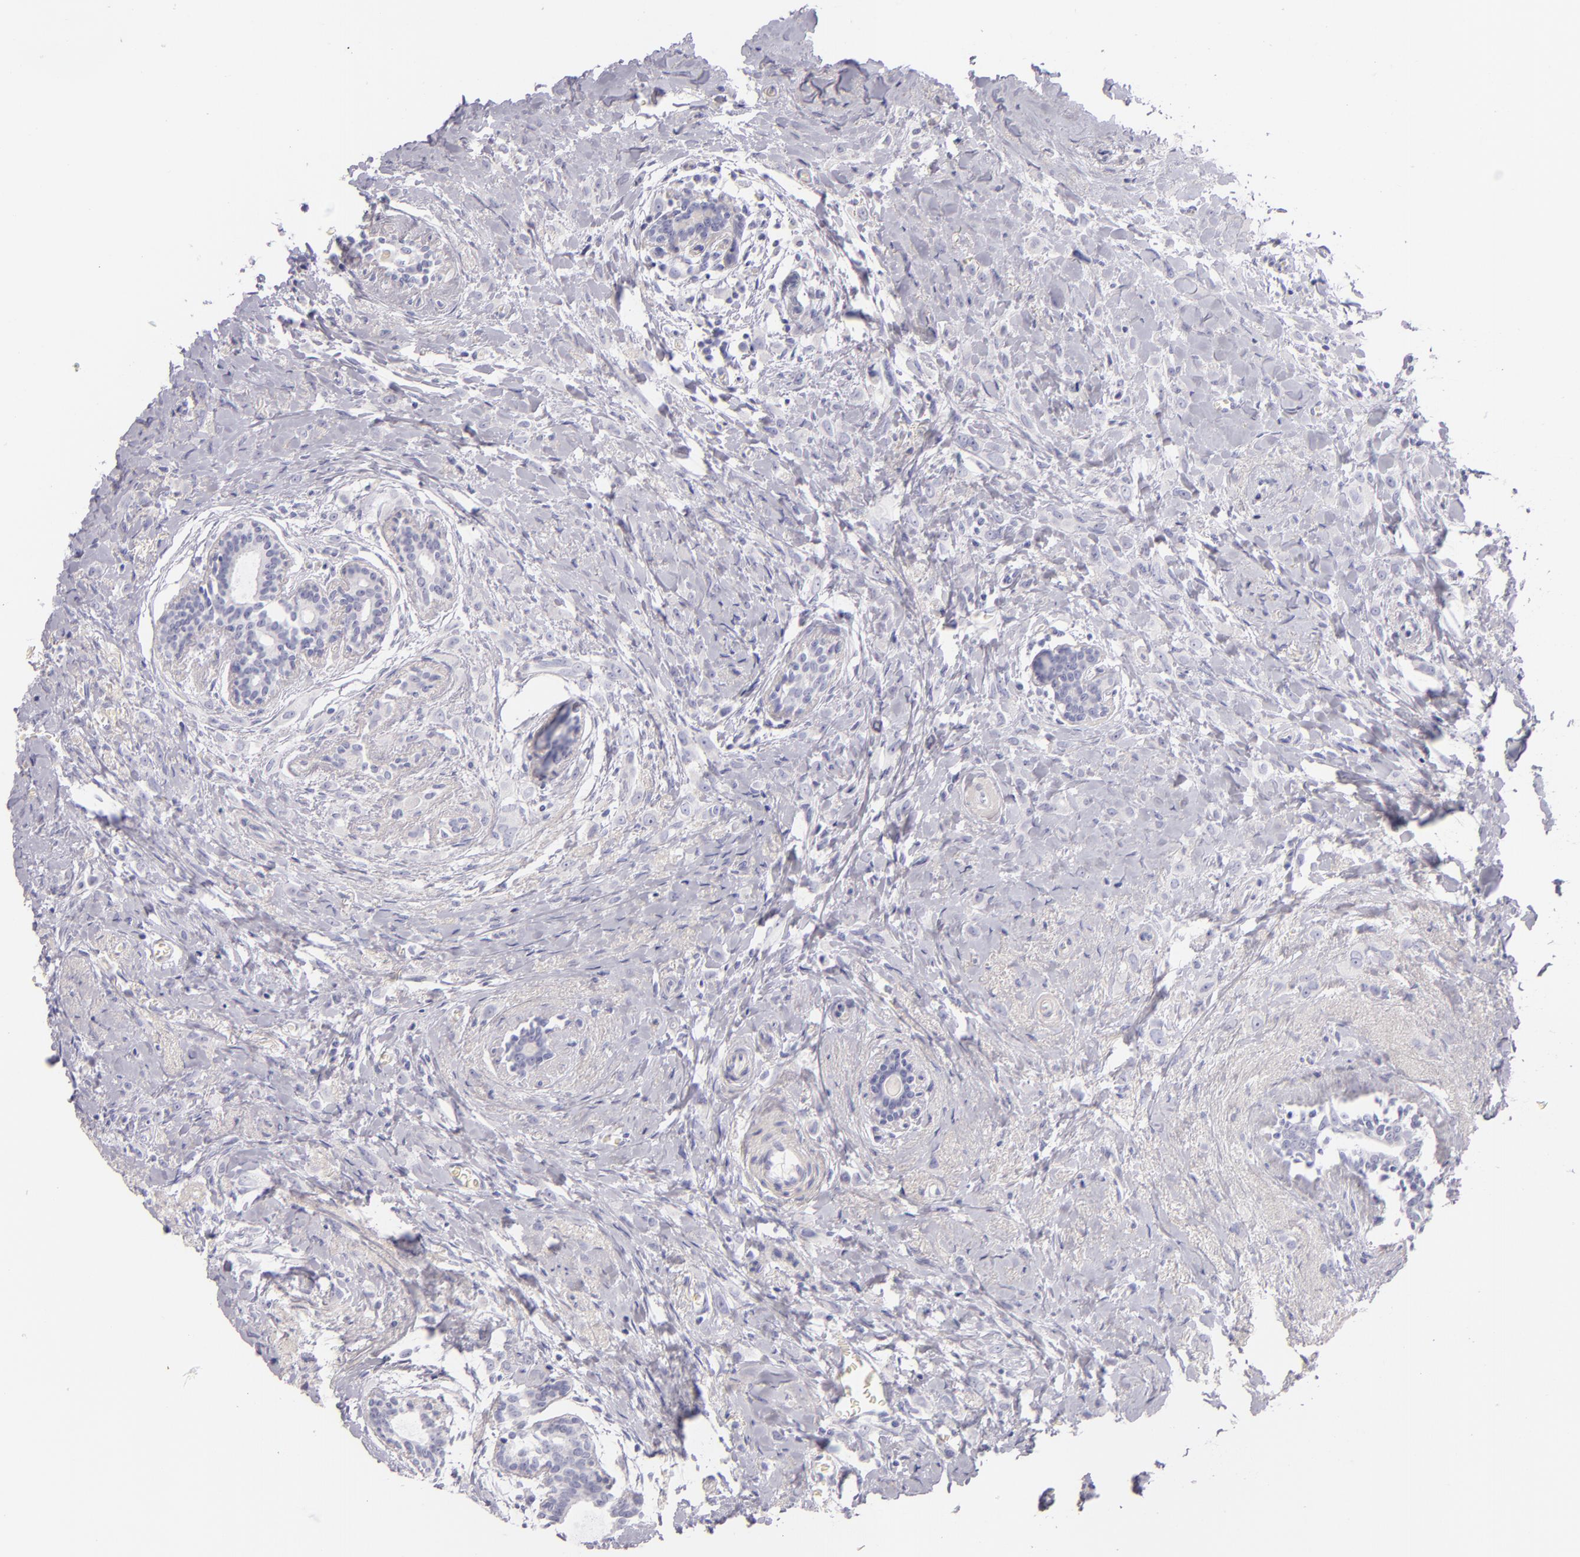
{"staining": {"intensity": "negative", "quantity": "none", "location": "none"}, "tissue": "breast cancer", "cell_type": "Tumor cells", "image_type": "cancer", "snomed": [{"axis": "morphology", "description": "Lobular carcinoma"}, {"axis": "topography", "description": "Breast"}], "caption": "Immunohistochemistry (IHC) of breast lobular carcinoma exhibits no positivity in tumor cells.", "gene": "INA", "patient": {"sex": "female", "age": 57}}